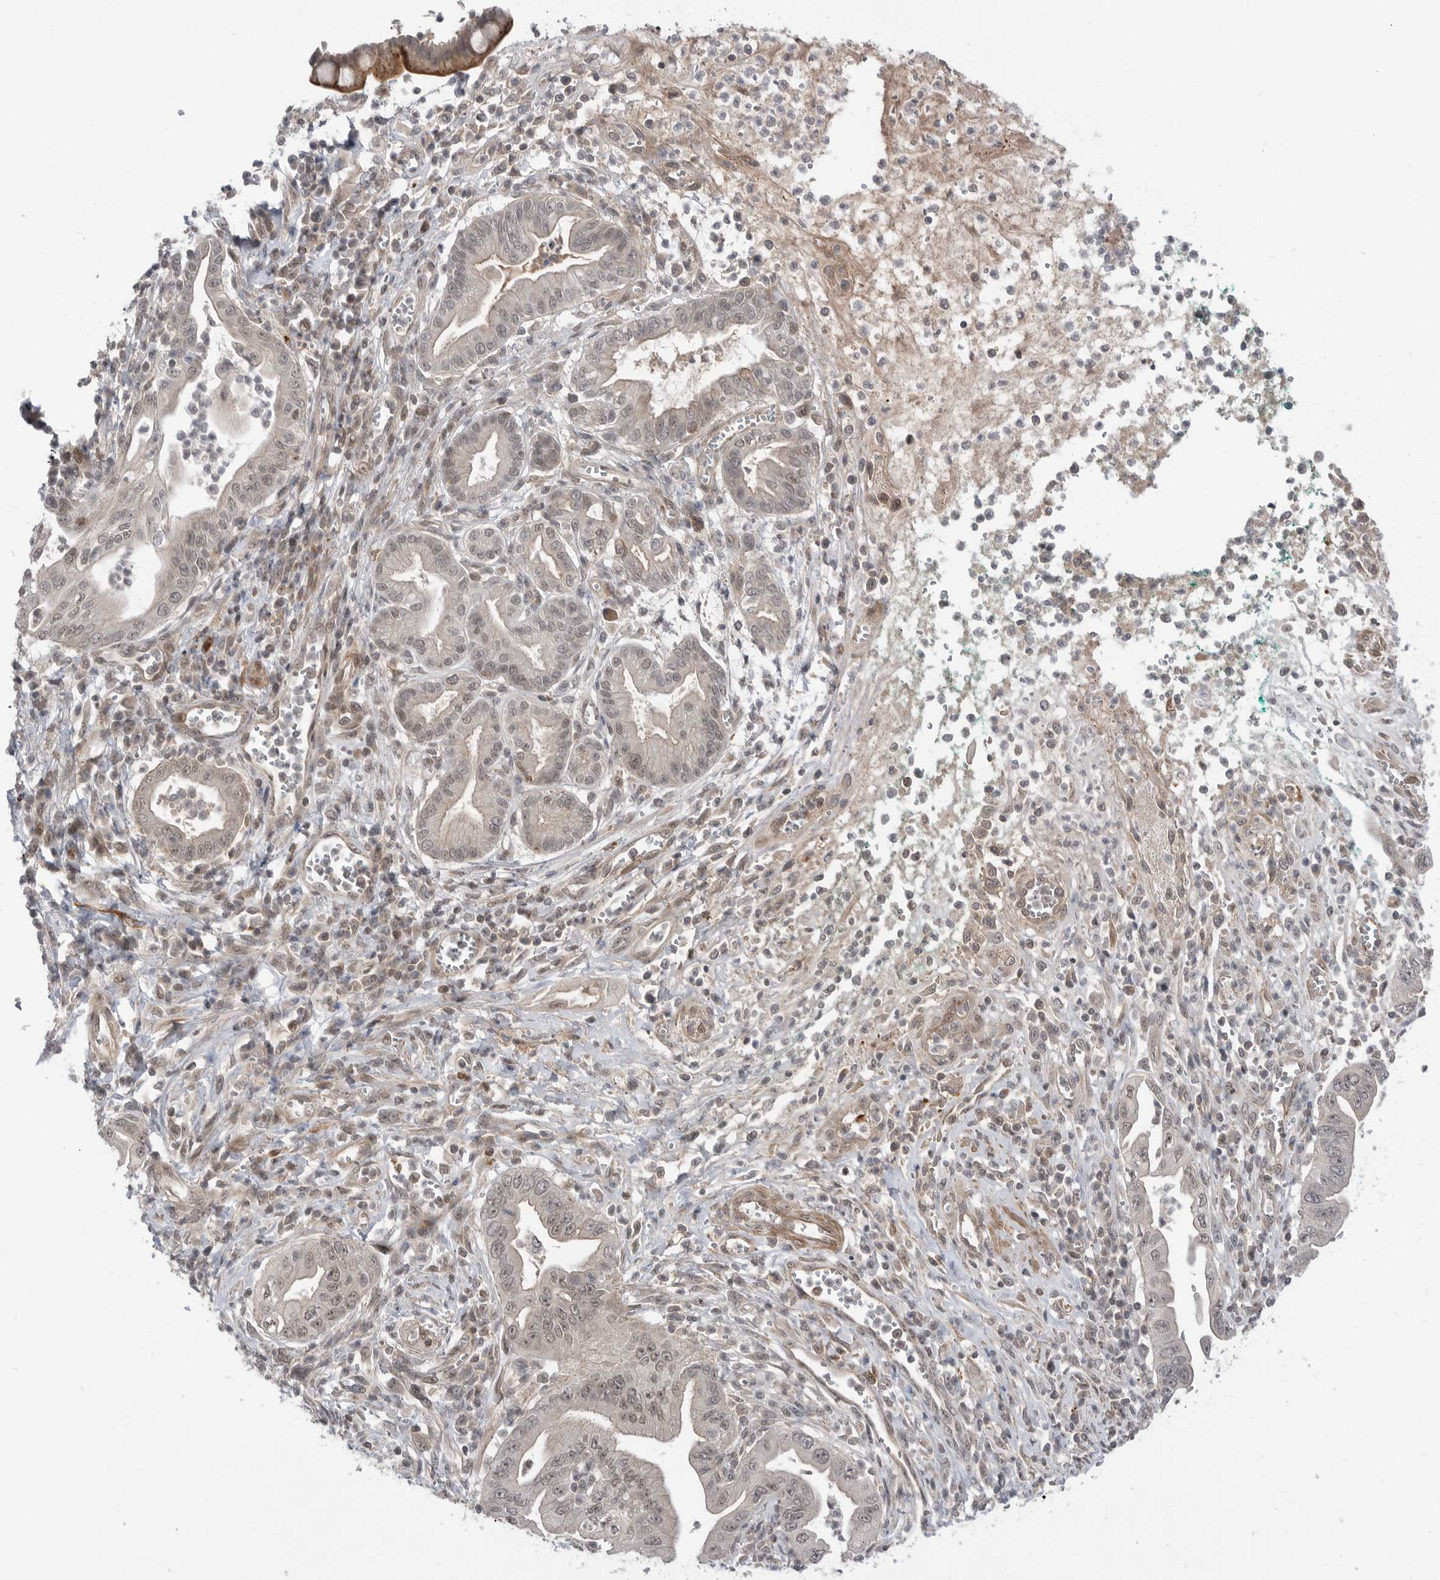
{"staining": {"intensity": "negative", "quantity": "none", "location": "none"}, "tissue": "pancreatic cancer", "cell_type": "Tumor cells", "image_type": "cancer", "snomed": [{"axis": "morphology", "description": "Adenocarcinoma, NOS"}, {"axis": "topography", "description": "Pancreas"}], "caption": "Tumor cells are negative for brown protein staining in pancreatic cancer.", "gene": "PEAK1", "patient": {"sex": "male", "age": 78}}